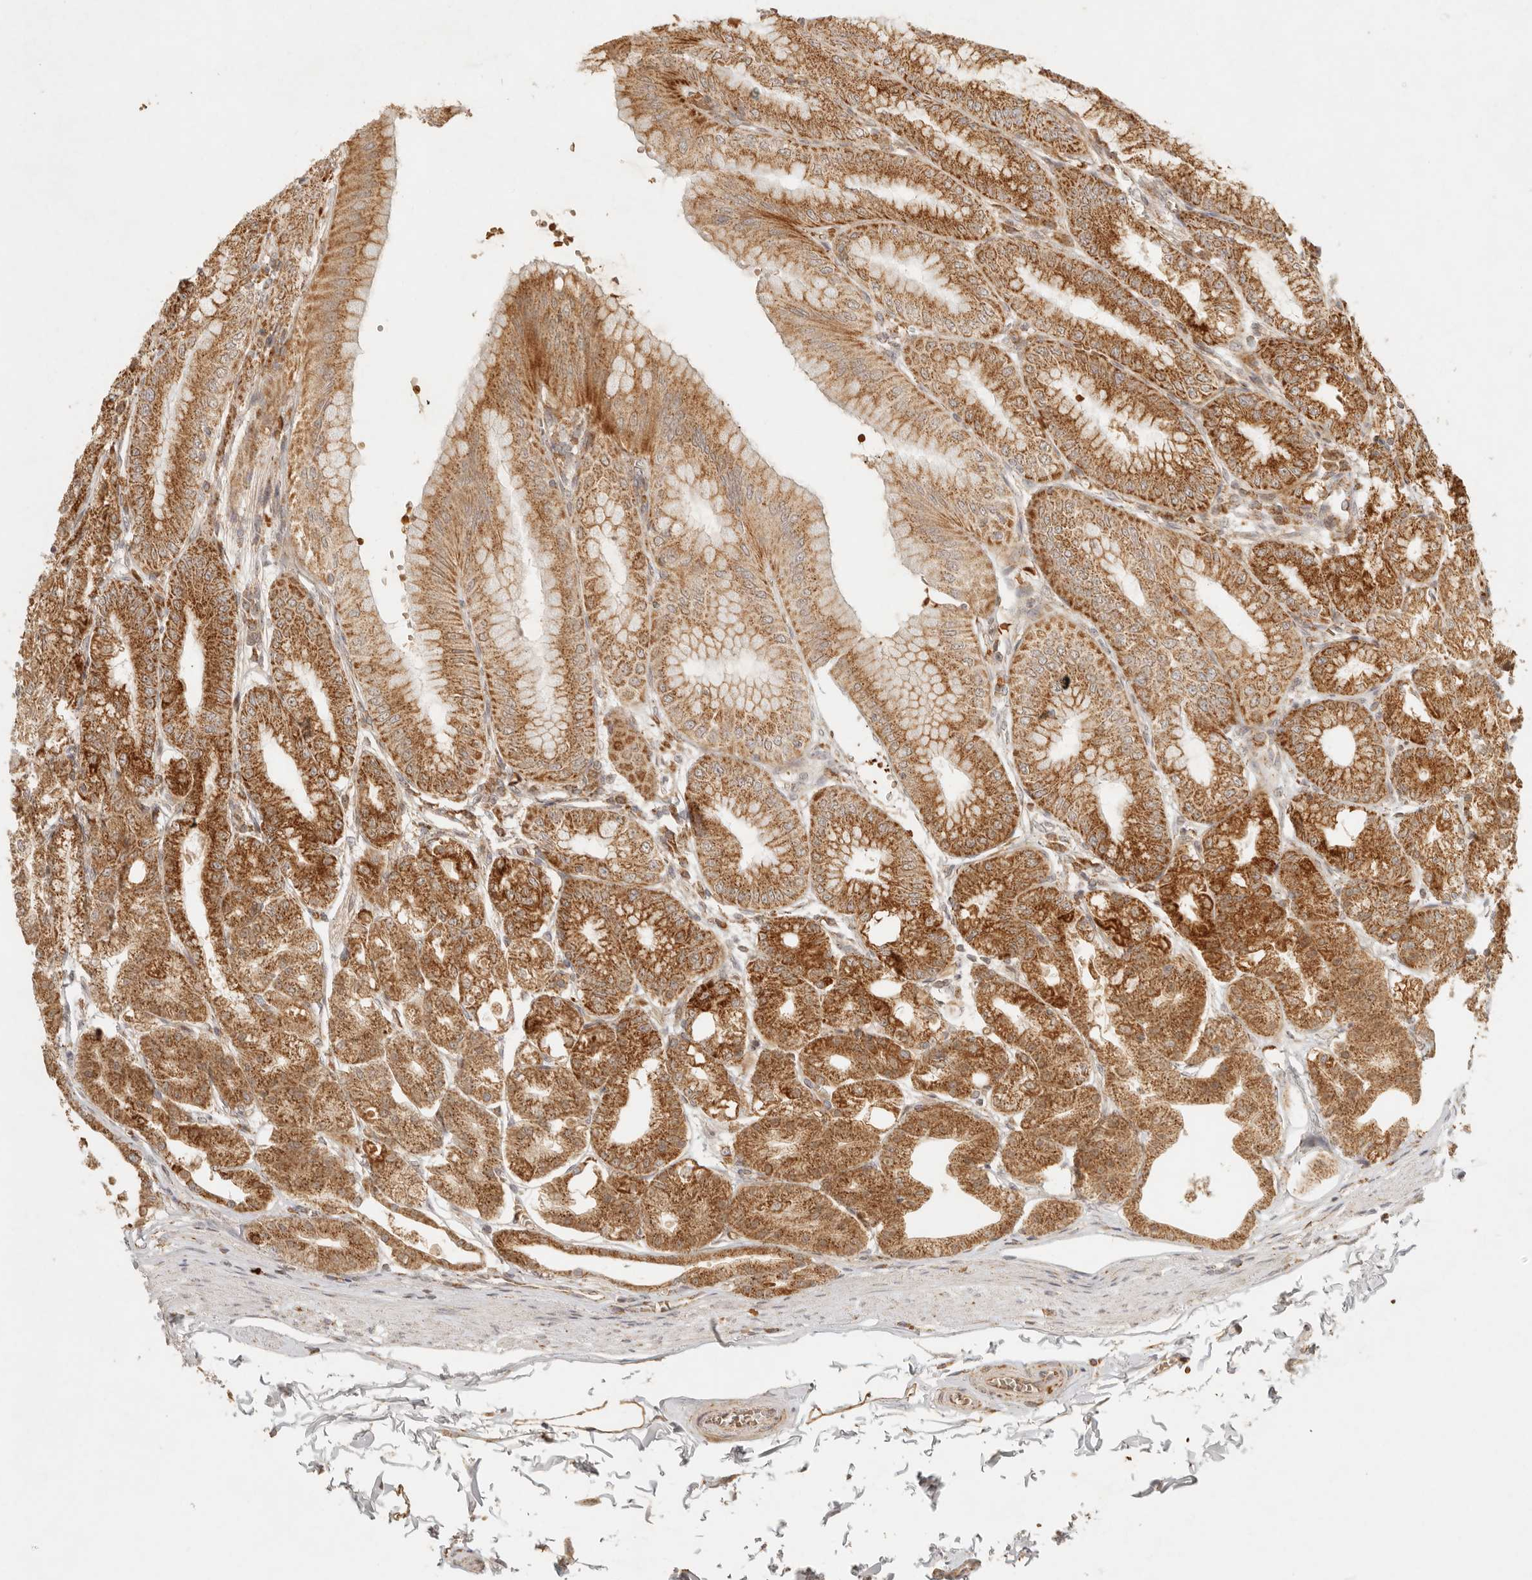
{"staining": {"intensity": "strong", "quantity": ">75%", "location": "cytoplasmic/membranous"}, "tissue": "stomach", "cell_type": "Glandular cells", "image_type": "normal", "snomed": [{"axis": "morphology", "description": "Normal tissue, NOS"}, {"axis": "topography", "description": "Stomach, lower"}], "caption": "DAB (3,3'-diaminobenzidine) immunohistochemical staining of unremarkable stomach displays strong cytoplasmic/membranous protein expression in about >75% of glandular cells.", "gene": "MRPL55", "patient": {"sex": "male", "age": 71}}